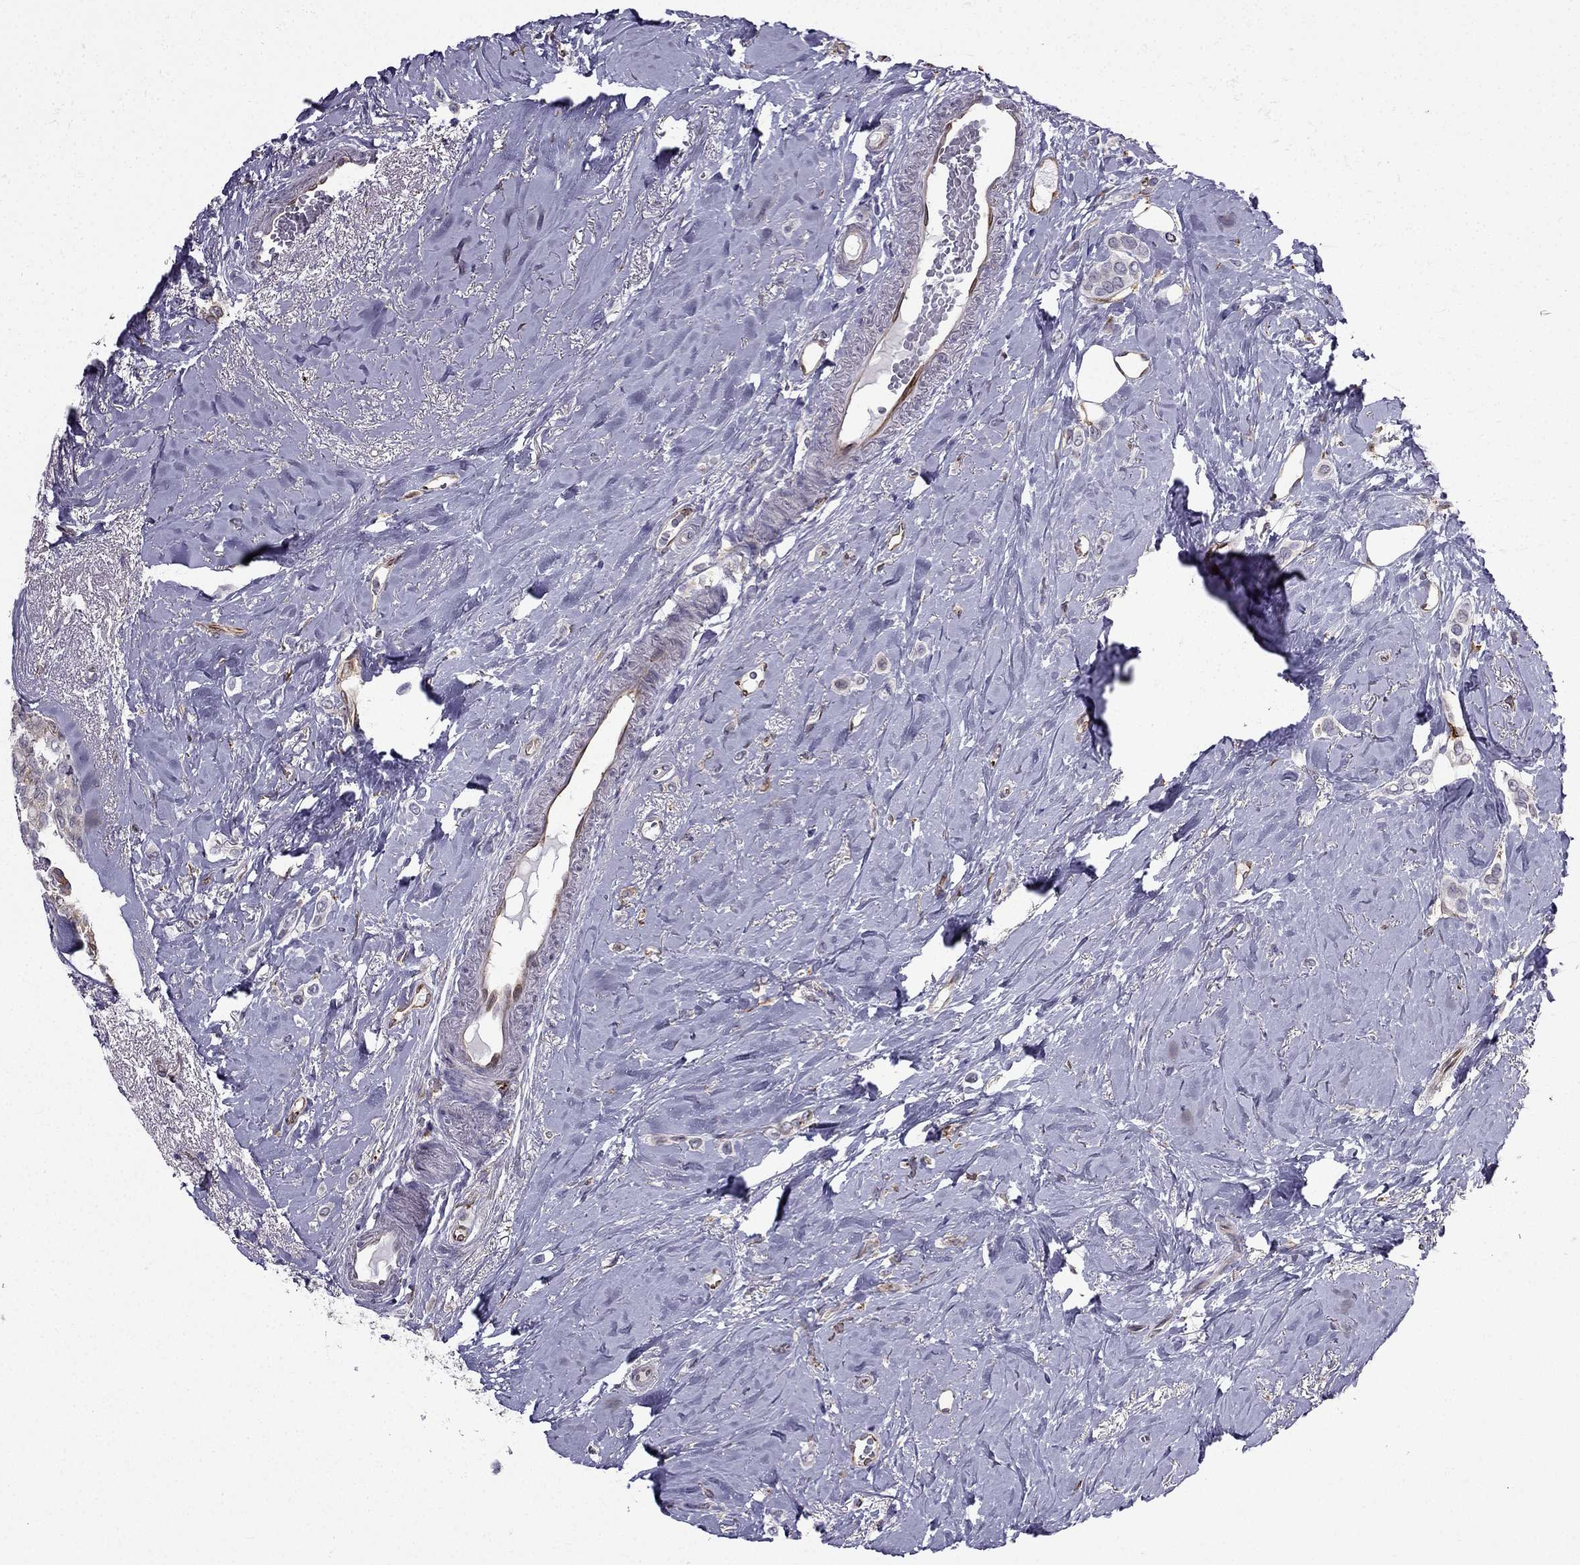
{"staining": {"intensity": "negative", "quantity": "none", "location": "none"}, "tissue": "breast cancer", "cell_type": "Tumor cells", "image_type": "cancer", "snomed": [{"axis": "morphology", "description": "Lobular carcinoma"}, {"axis": "topography", "description": "Breast"}], "caption": "A micrograph of breast lobular carcinoma stained for a protein displays no brown staining in tumor cells.", "gene": "IKBIP", "patient": {"sex": "female", "age": 66}}